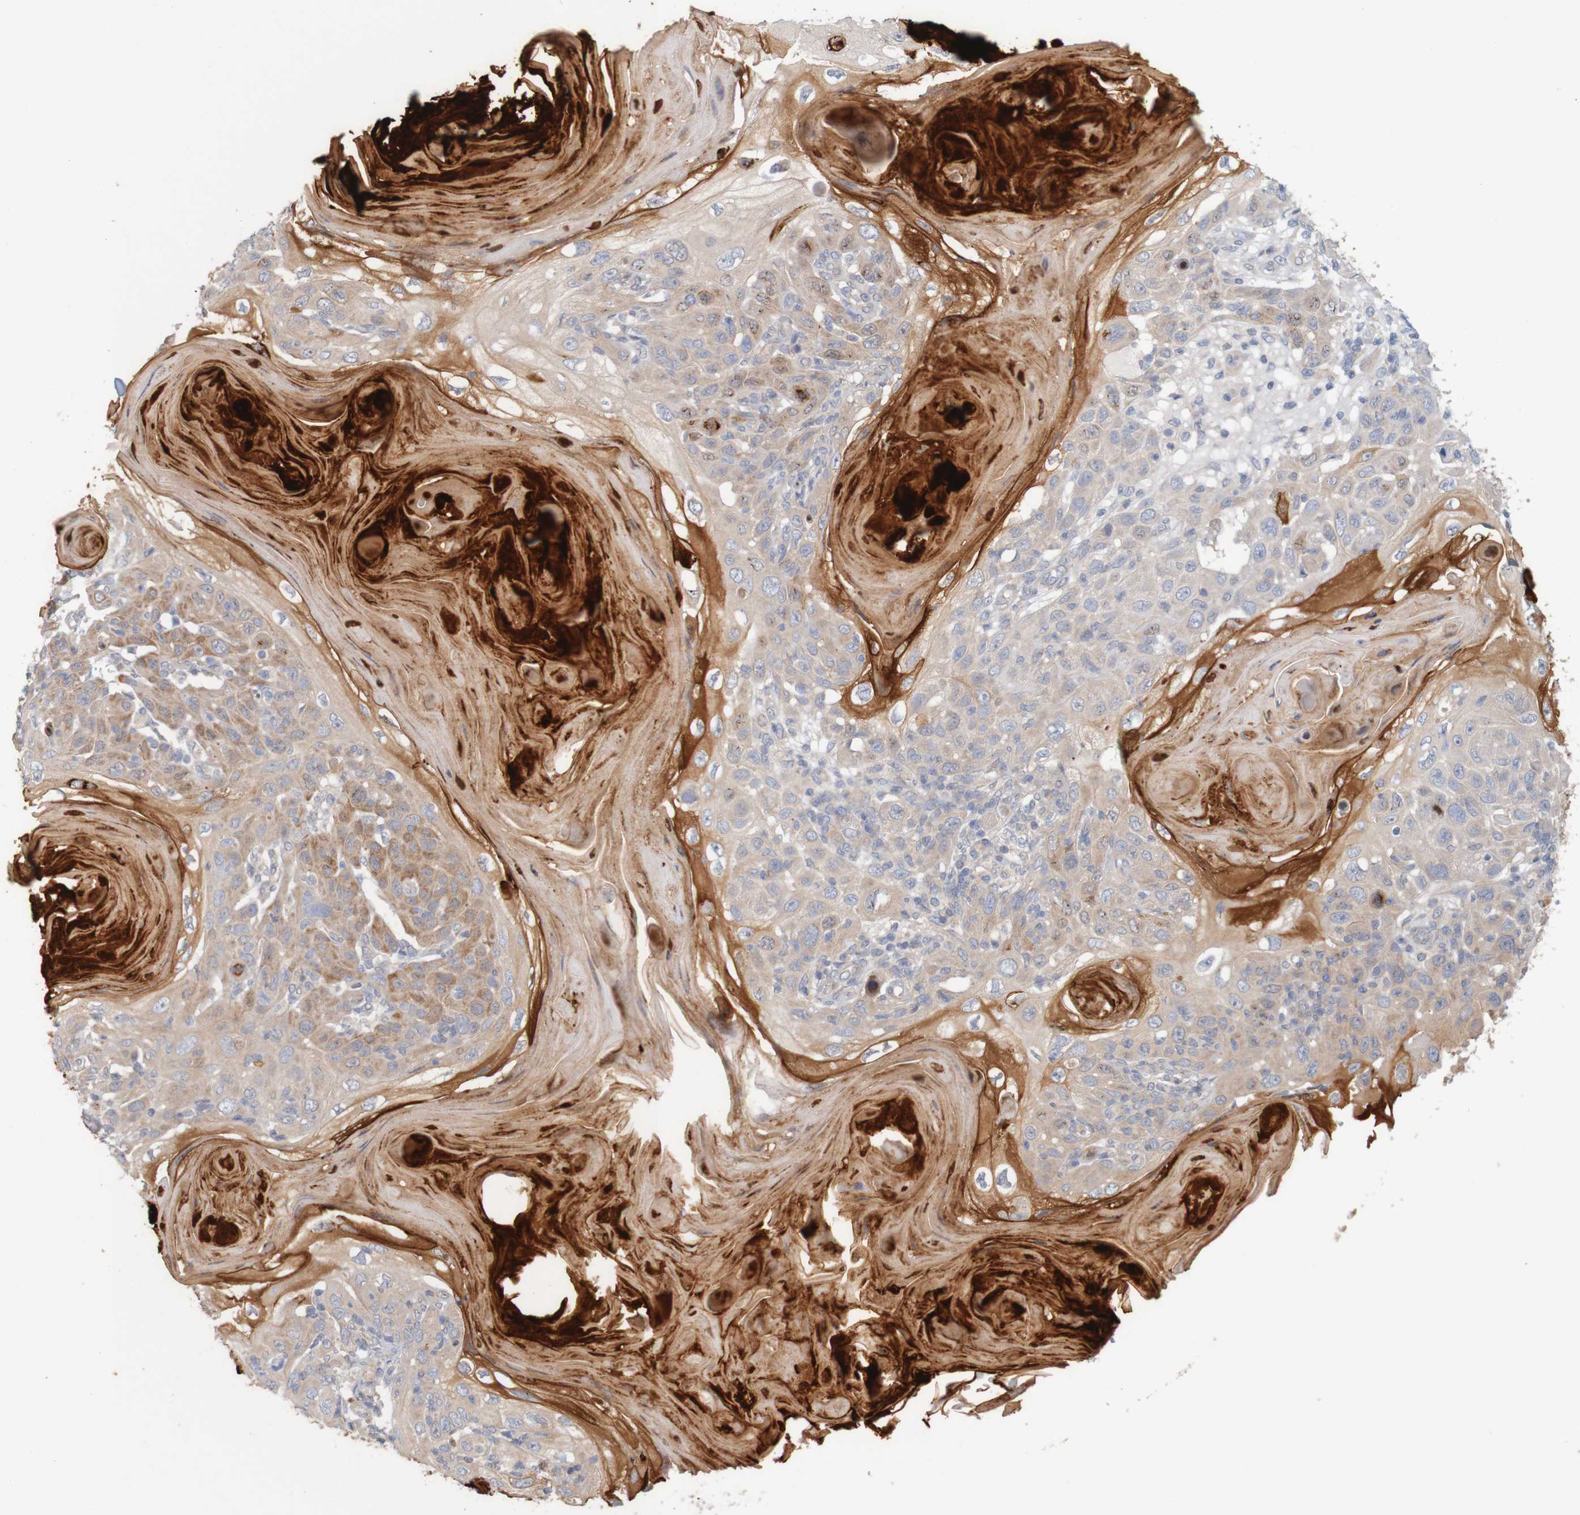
{"staining": {"intensity": "weak", "quantity": ">75%", "location": "cytoplasmic/membranous"}, "tissue": "skin cancer", "cell_type": "Tumor cells", "image_type": "cancer", "snomed": [{"axis": "morphology", "description": "Squamous cell carcinoma, NOS"}, {"axis": "topography", "description": "Skin"}], "caption": "The image shows immunohistochemical staining of skin cancer. There is weak cytoplasmic/membranous staining is present in about >75% of tumor cells.", "gene": "KRT23", "patient": {"sex": "female", "age": 88}}